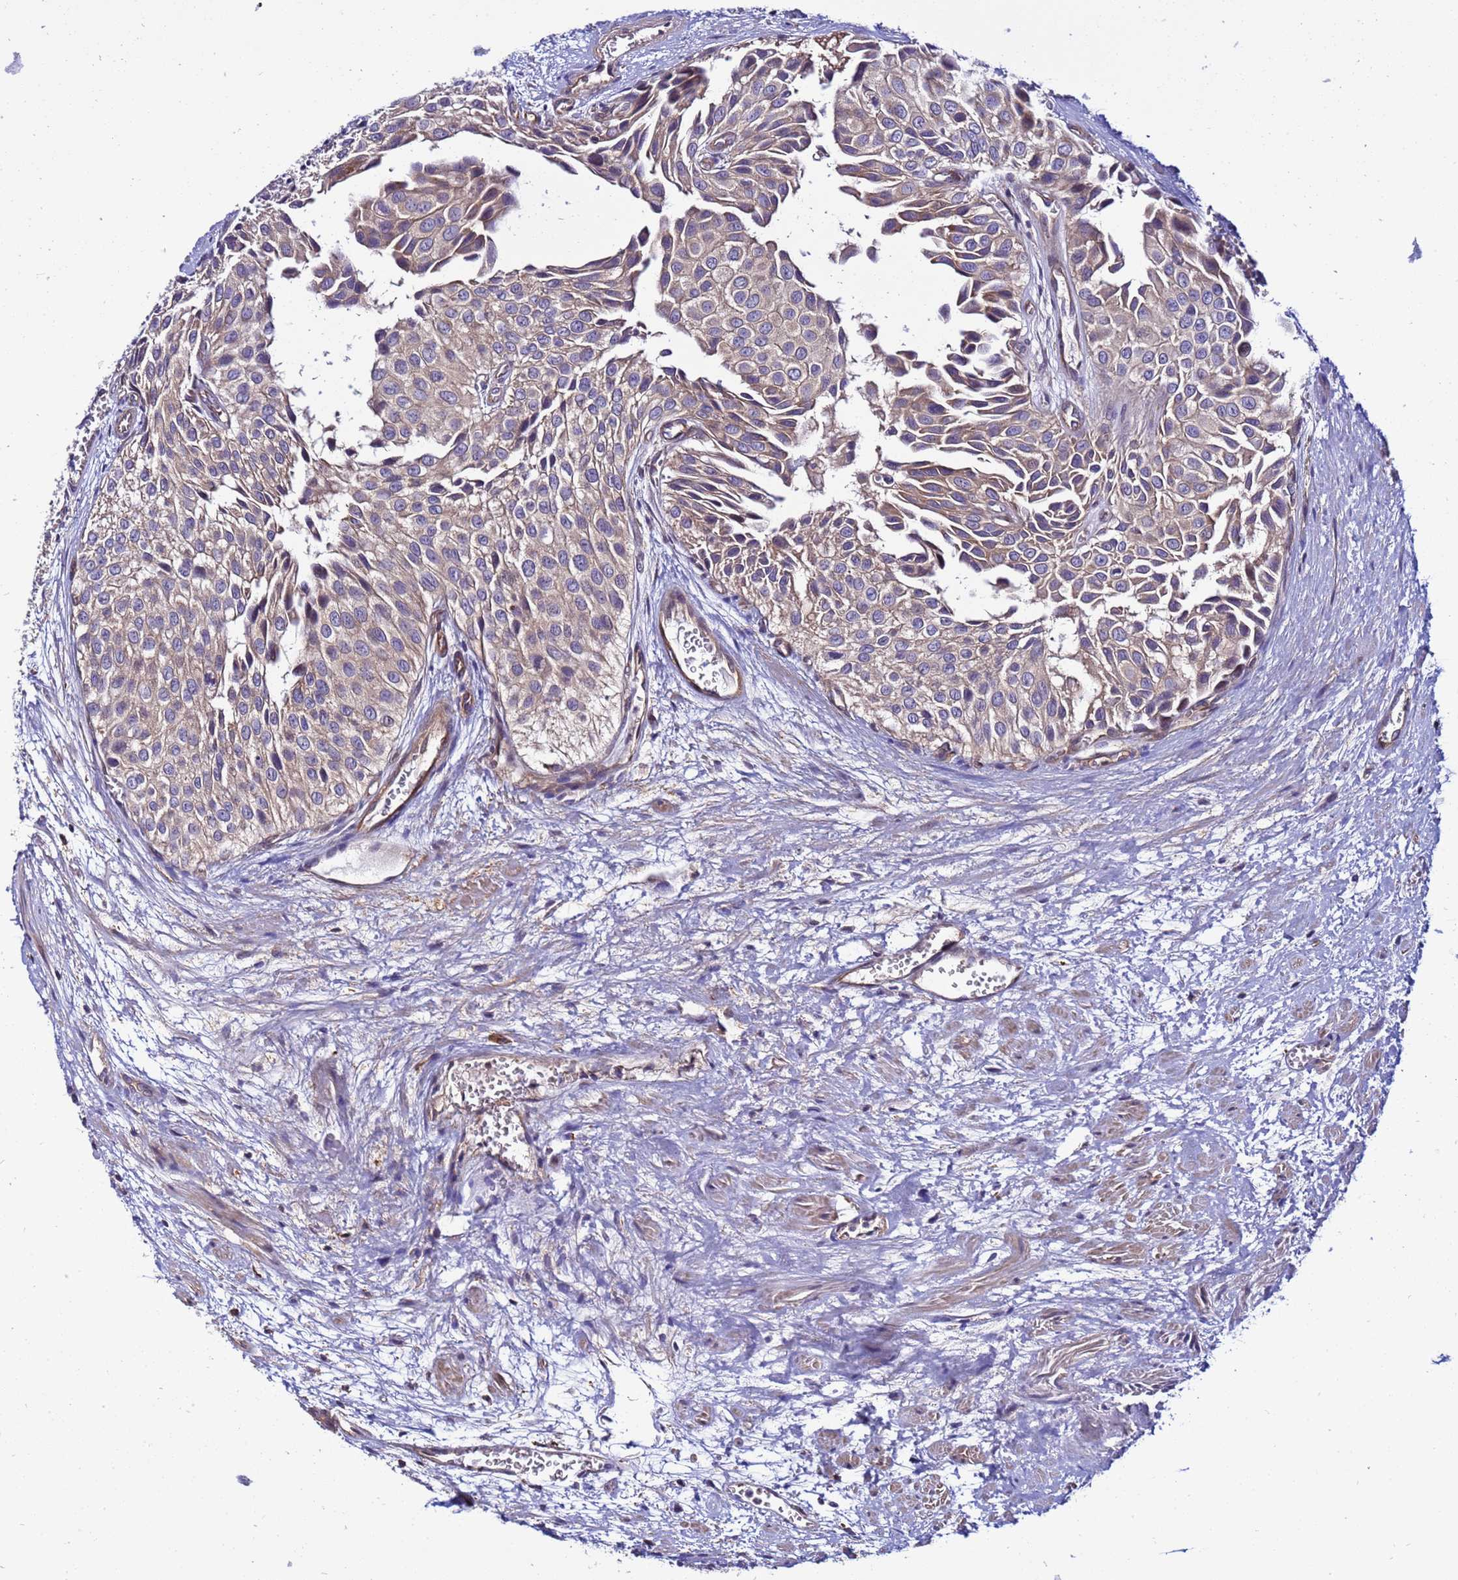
{"staining": {"intensity": "moderate", "quantity": "25%-75%", "location": "cytoplasmic/membranous"}, "tissue": "urothelial cancer", "cell_type": "Tumor cells", "image_type": "cancer", "snomed": [{"axis": "morphology", "description": "Urothelial carcinoma, Low grade"}, {"axis": "topography", "description": "Urinary bladder"}], "caption": "Urothelial cancer was stained to show a protein in brown. There is medium levels of moderate cytoplasmic/membranous positivity in approximately 25%-75% of tumor cells.", "gene": "STK38", "patient": {"sex": "male", "age": 88}}